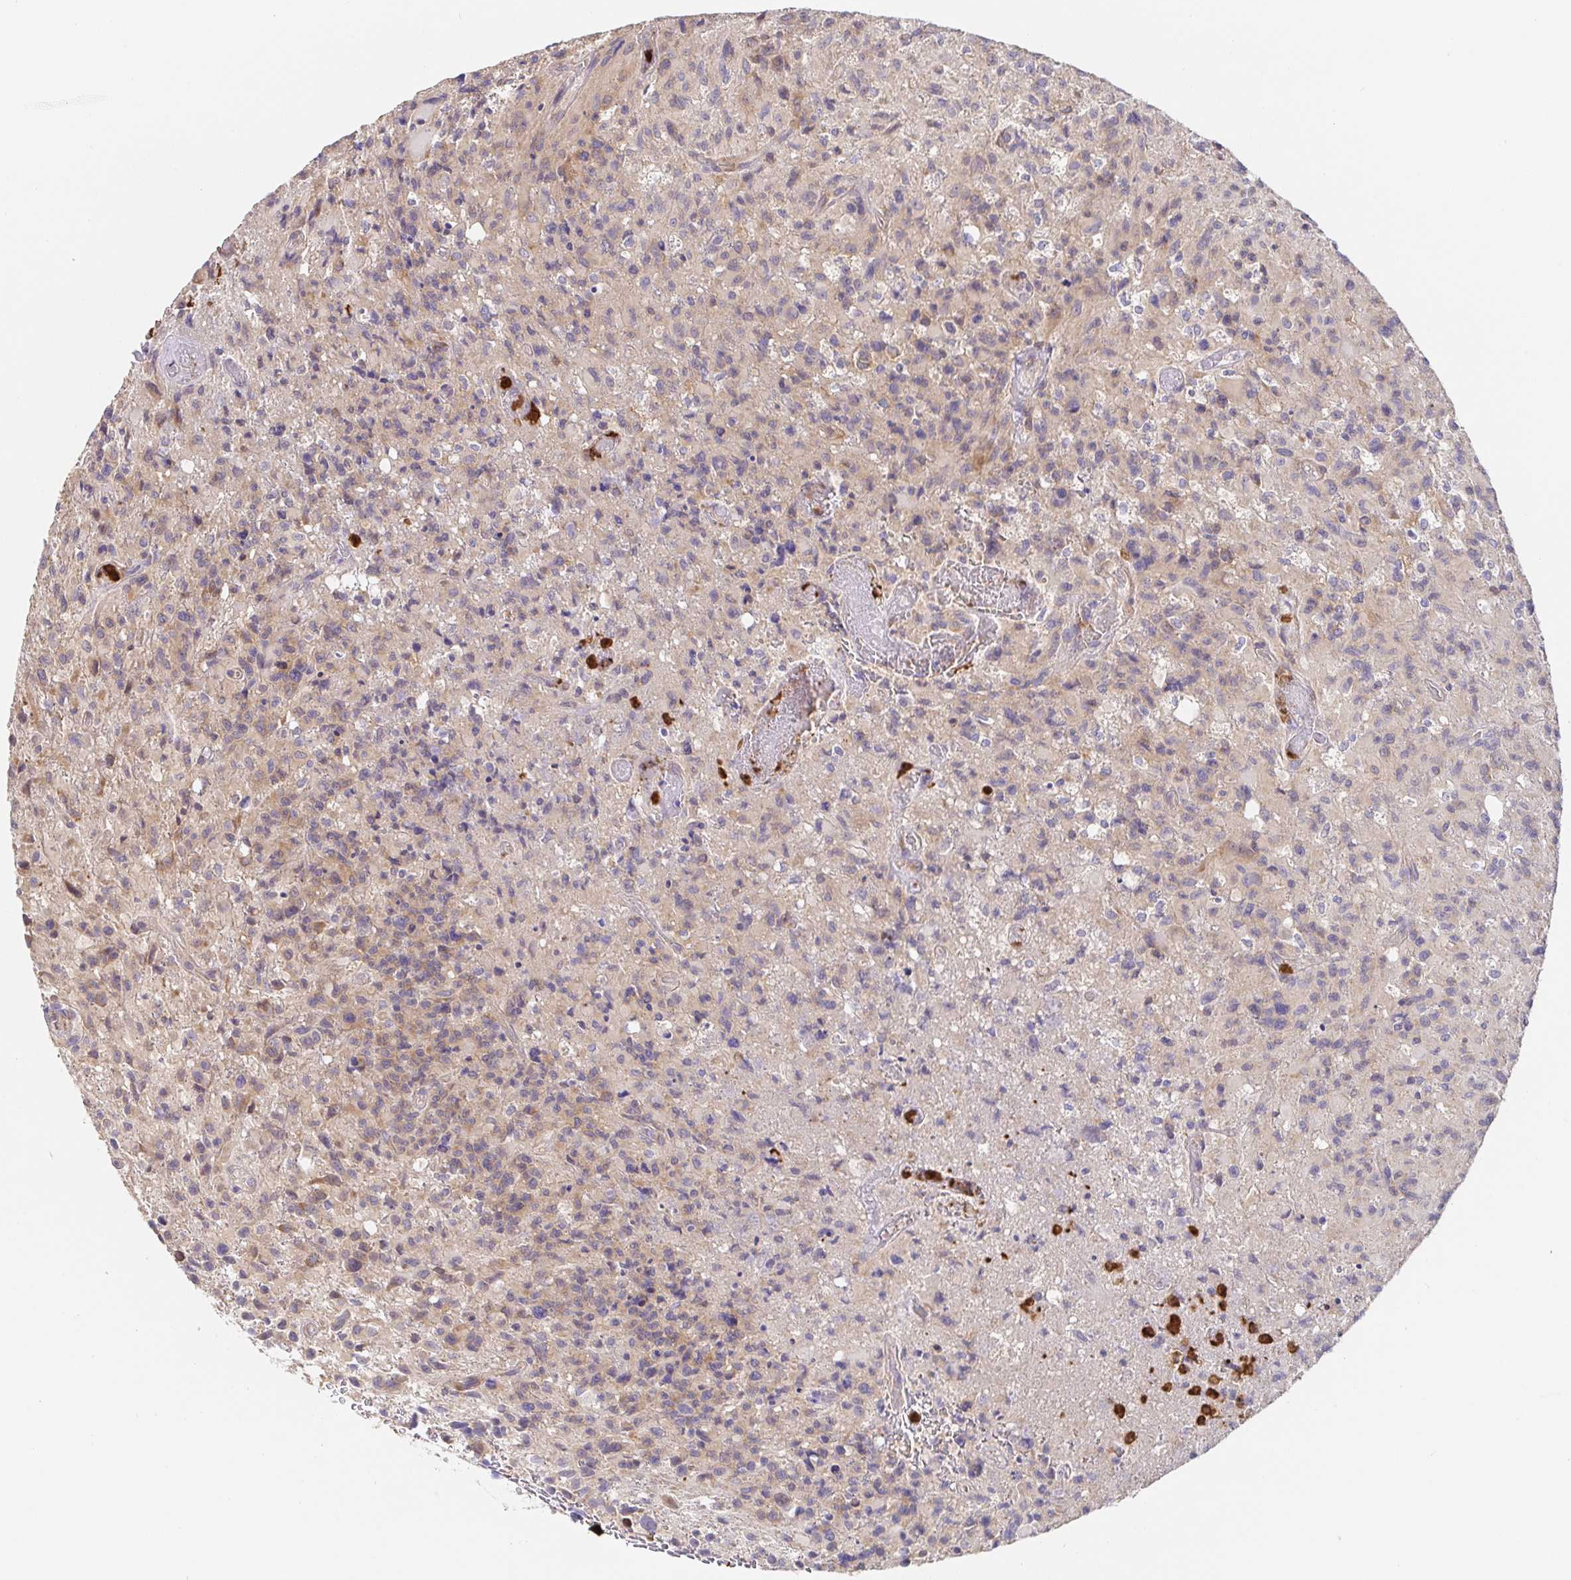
{"staining": {"intensity": "weak", "quantity": "25%-75%", "location": "cytoplasmic/membranous"}, "tissue": "glioma", "cell_type": "Tumor cells", "image_type": "cancer", "snomed": [{"axis": "morphology", "description": "Glioma, malignant, High grade"}, {"axis": "topography", "description": "Brain"}], "caption": "Malignant glioma (high-grade) stained with DAB (3,3'-diaminobenzidine) IHC demonstrates low levels of weak cytoplasmic/membranous expression in approximately 25%-75% of tumor cells.", "gene": "PDPK1", "patient": {"sex": "male", "age": 63}}